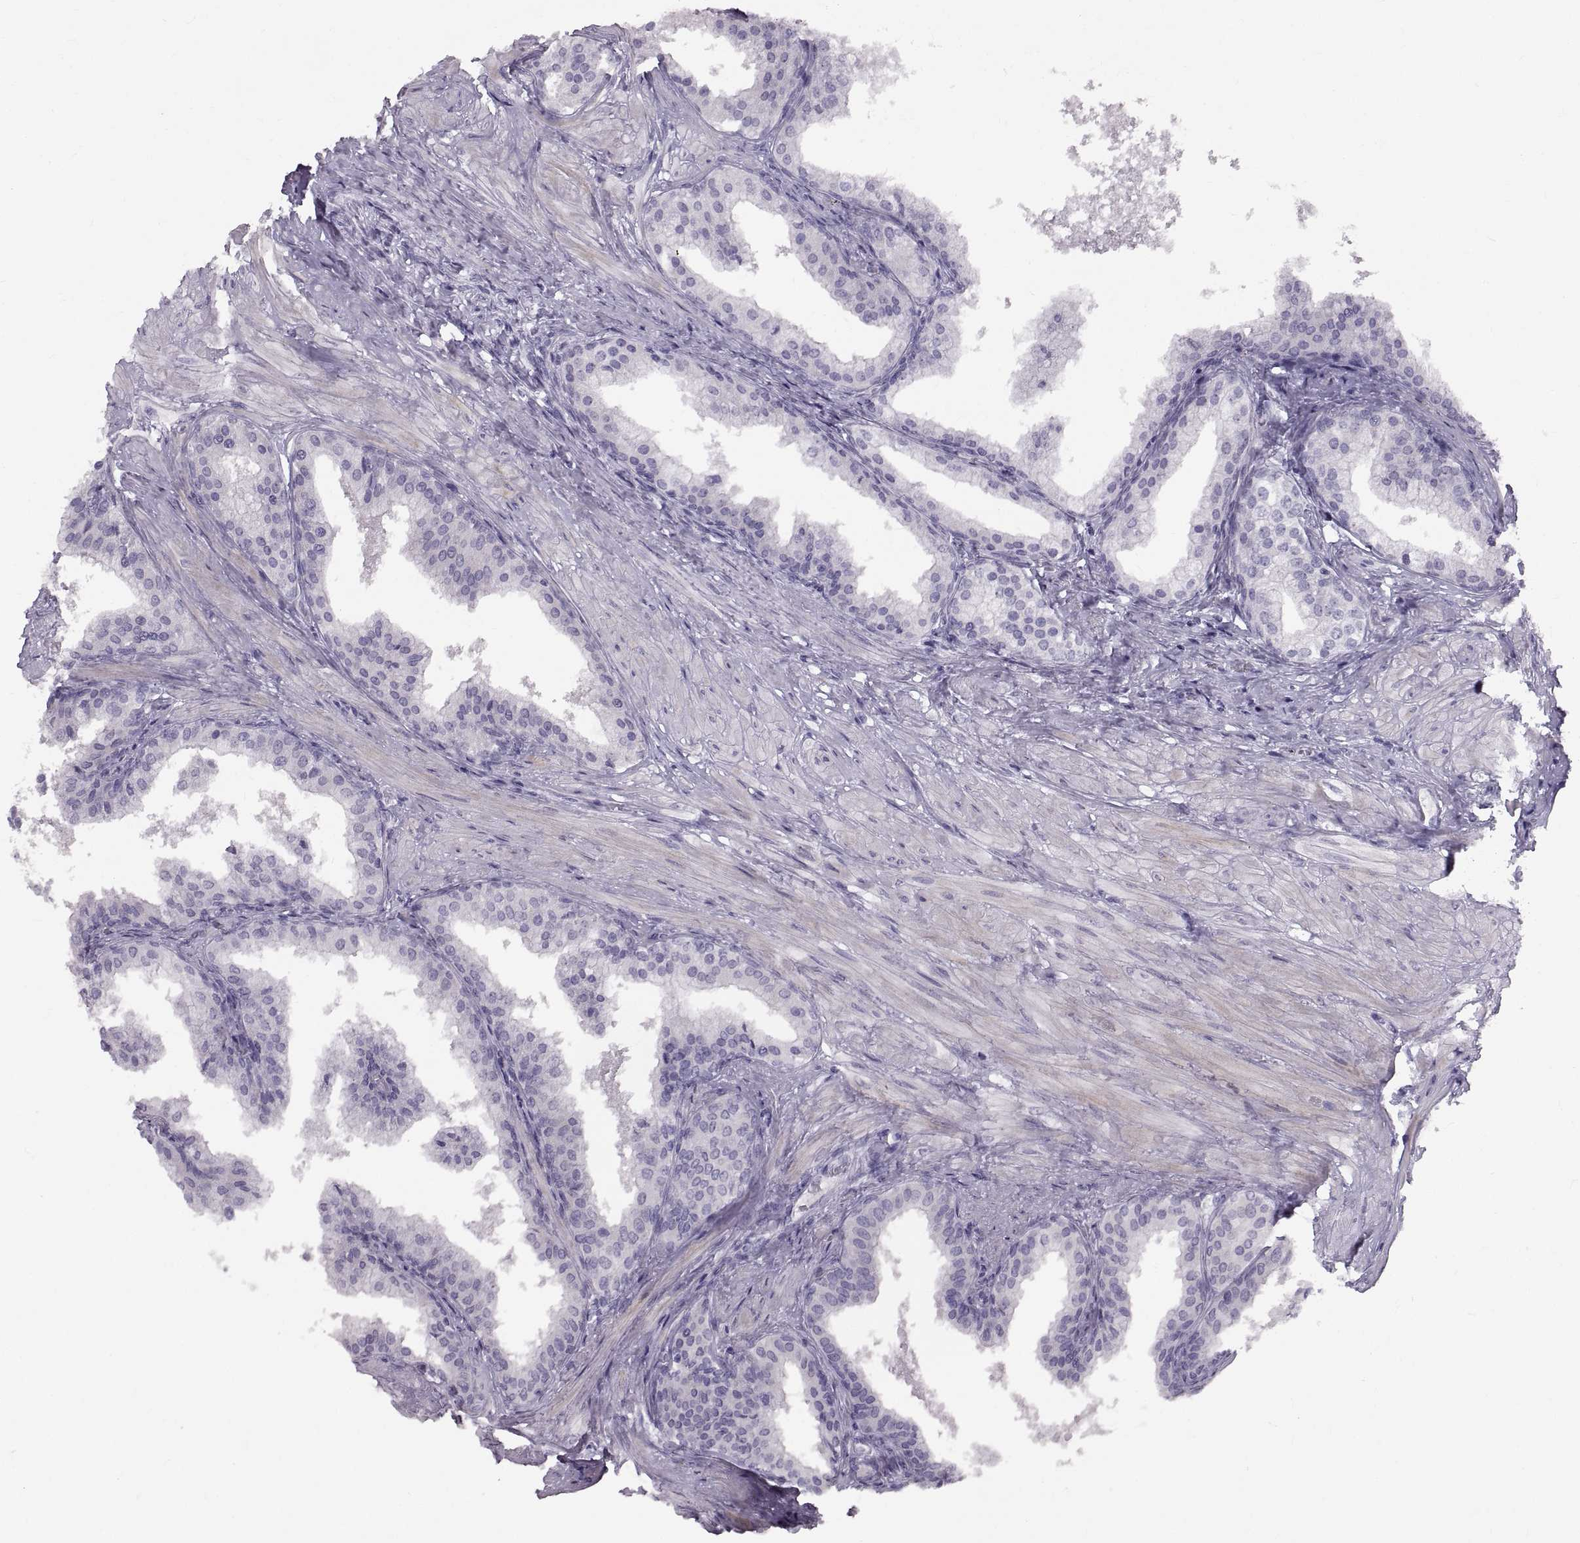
{"staining": {"intensity": "negative", "quantity": "none", "location": "none"}, "tissue": "prostate cancer", "cell_type": "Tumor cells", "image_type": "cancer", "snomed": [{"axis": "morphology", "description": "Adenocarcinoma, Low grade"}, {"axis": "topography", "description": "Prostate"}], "caption": "Photomicrograph shows no significant protein staining in tumor cells of prostate cancer.", "gene": "SPACDR", "patient": {"sex": "male", "age": 56}}